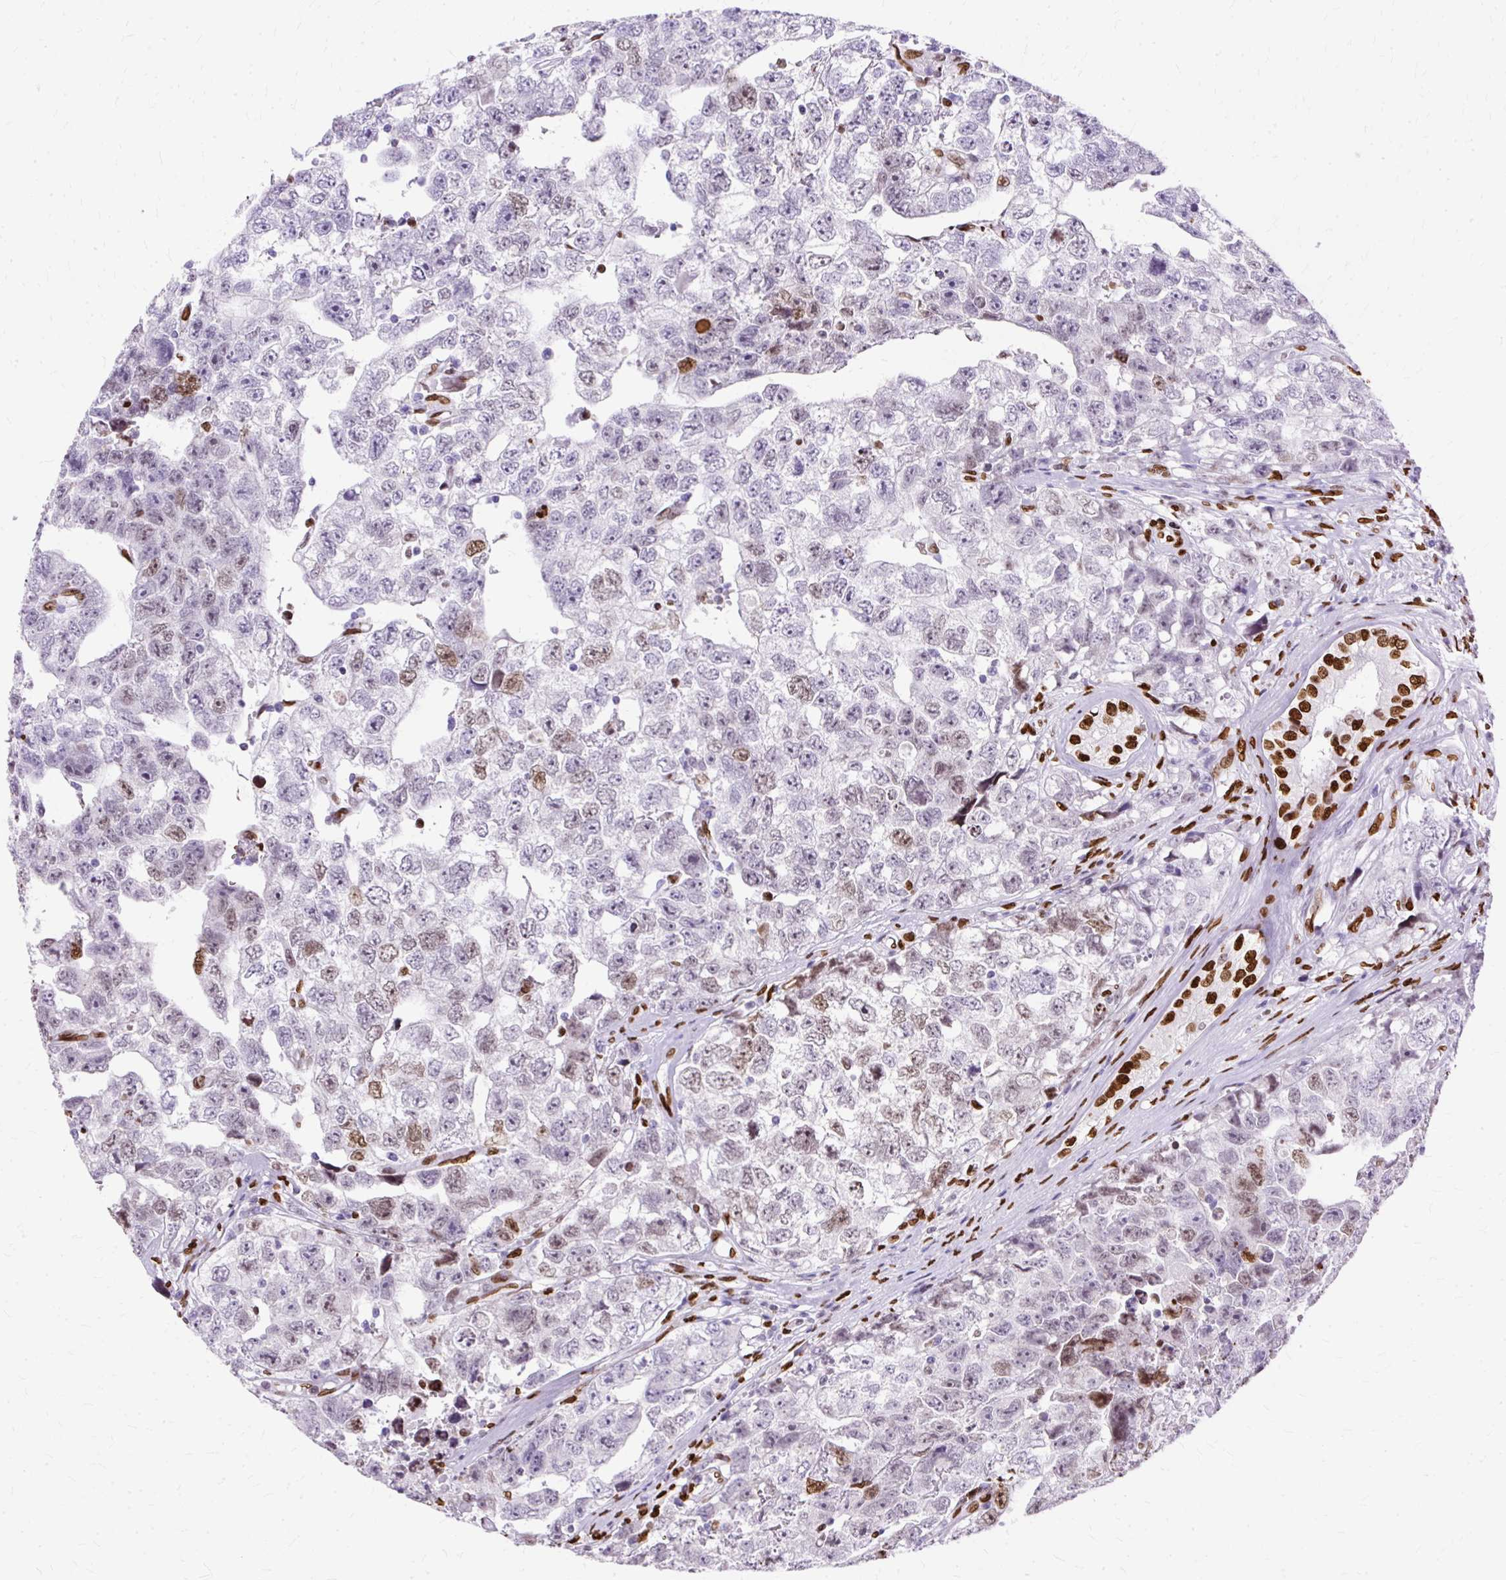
{"staining": {"intensity": "moderate", "quantity": "<25%", "location": "nuclear"}, "tissue": "testis cancer", "cell_type": "Tumor cells", "image_type": "cancer", "snomed": [{"axis": "morphology", "description": "Carcinoma, Embryonal, NOS"}, {"axis": "topography", "description": "Testis"}], "caption": "DAB immunohistochemical staining of human testis cancer (embryonal carcinoma) exhibits moderate nuclear protein staining in about <25% of tumor cells.", "gene": "TMEM184C", "patient": {"sex": "male", "age": 22}}